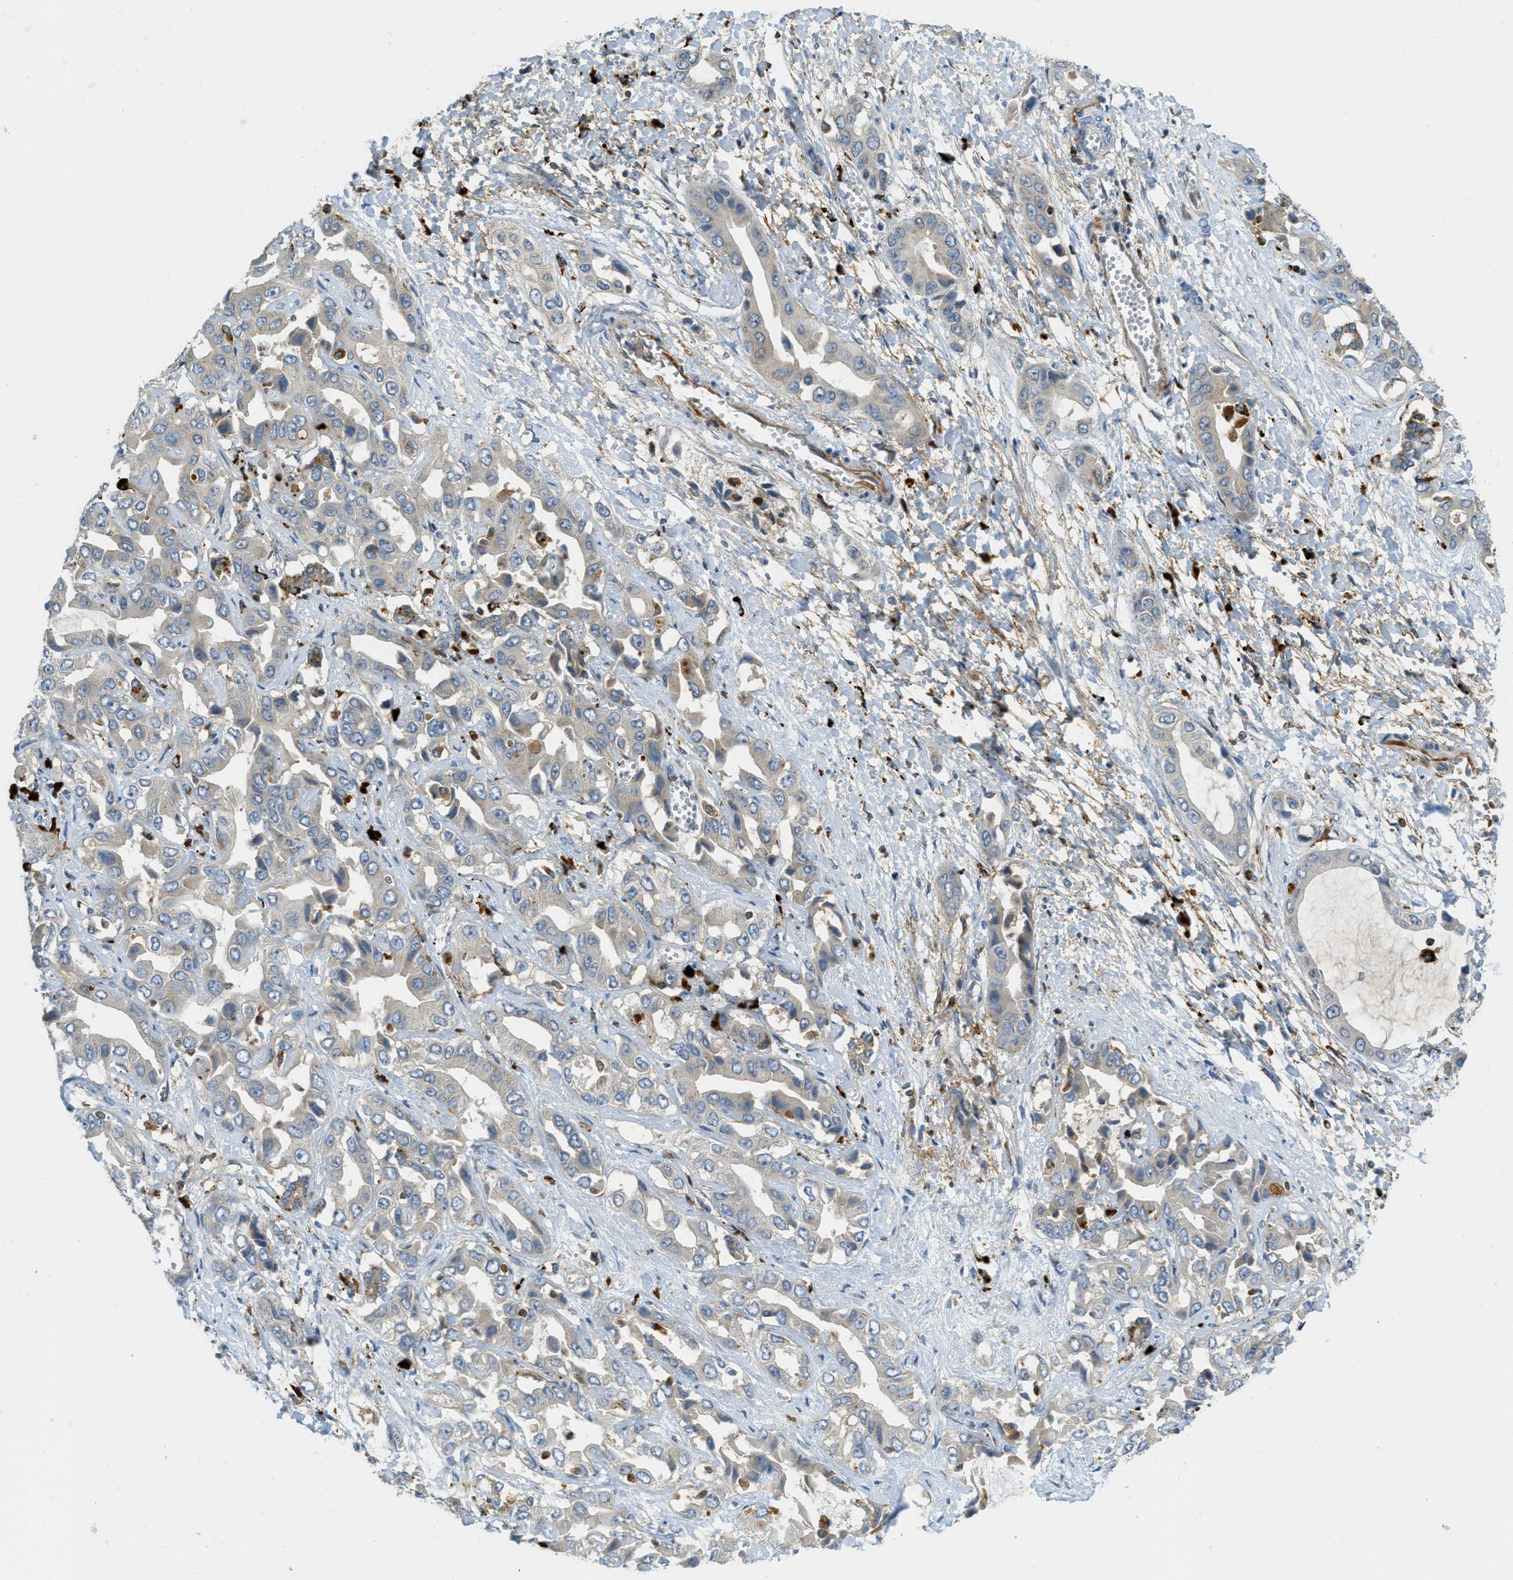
{"staining": {"intensity": "negative", "quantity": "none", "location": "none"}, "tissue": "liver cancer", "cell_type": "Tumor cells", "image_type": "cancer", "snomed": [{"axis": "morphology", "description": "Cholangiocarcinoma"}, {"axis": "topography", "description": "Liver"}], "caption": "Immunohistochemical staining of human liver cancer (cholangiocarcinoma) reveals no significant positivity in tumor cells.", "gene": "PLBD2", "patient": {"sex": "female", "age": 52}}